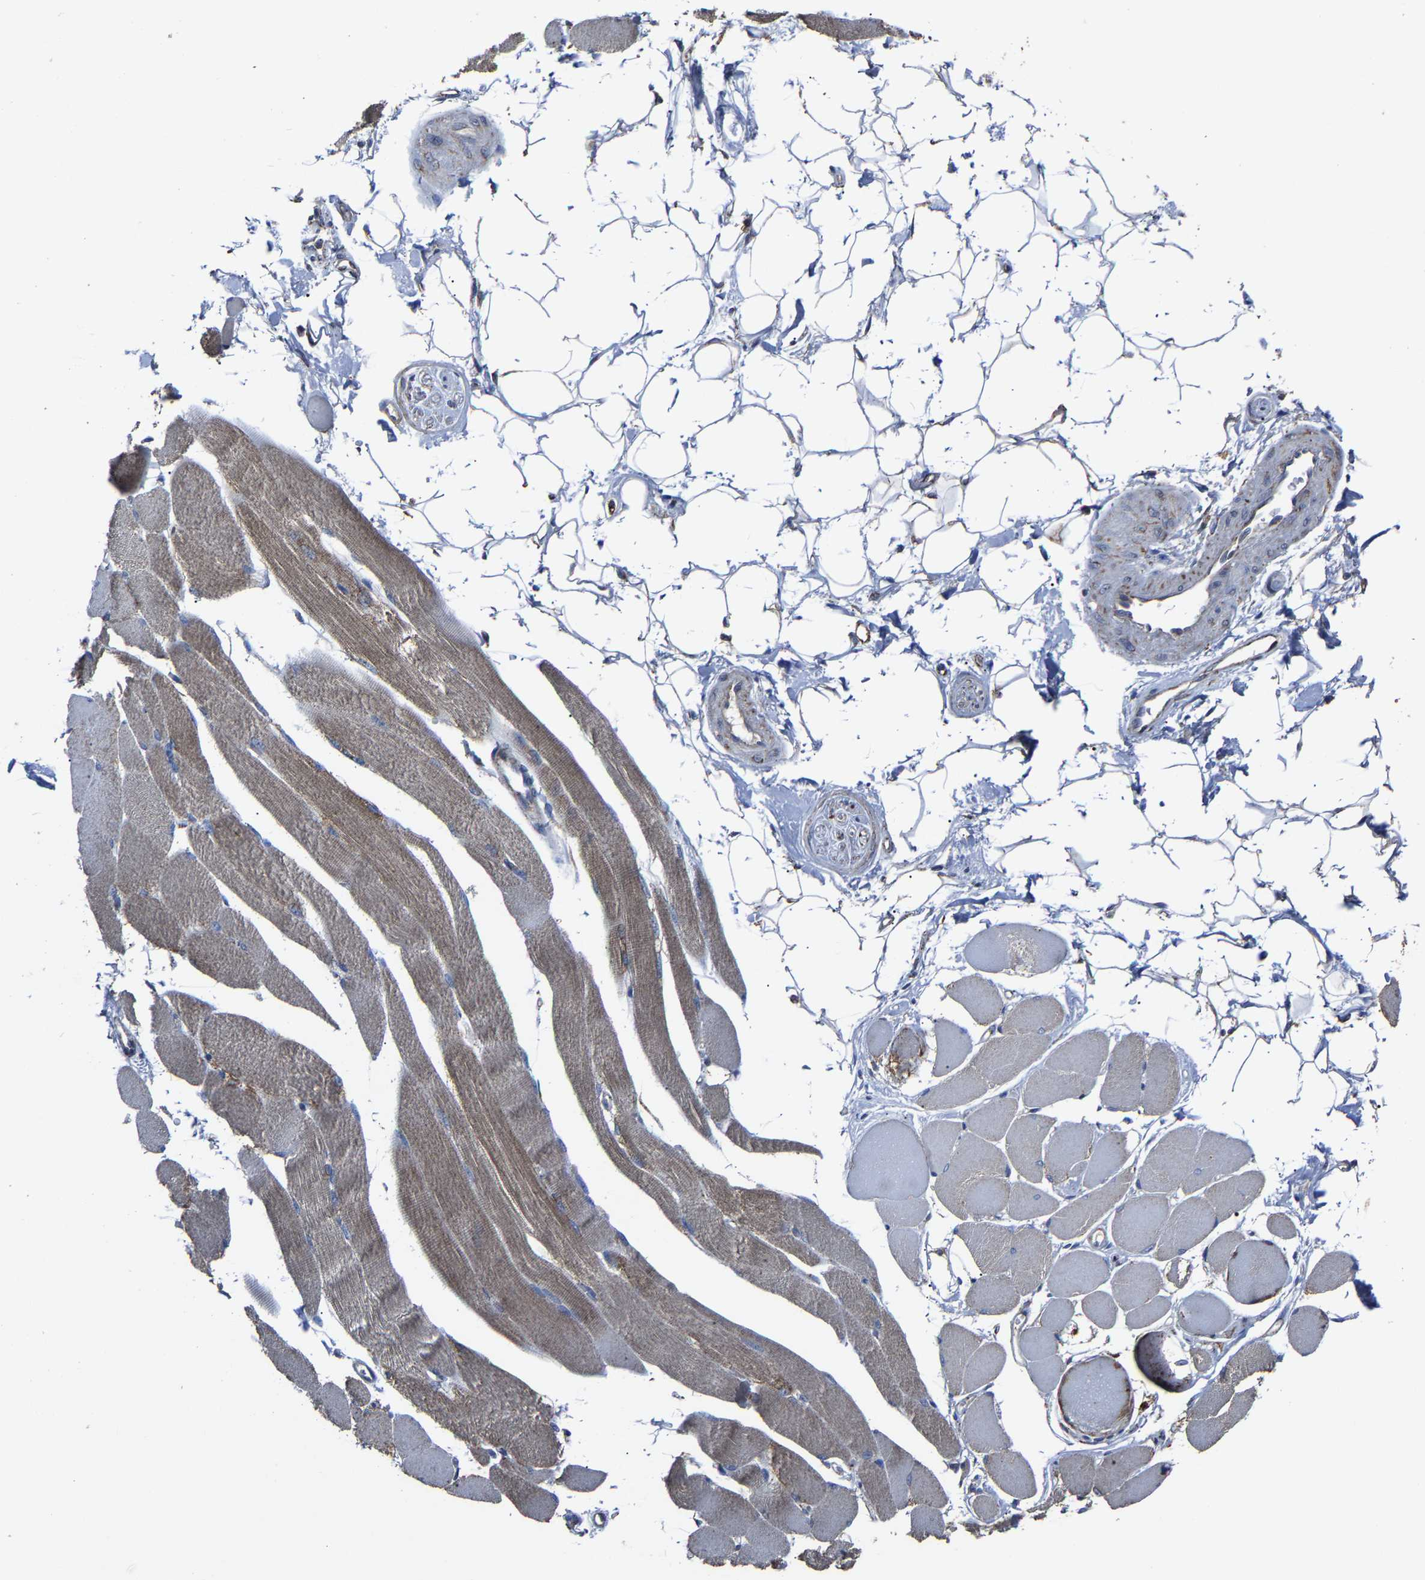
{"staining": {"intensity": "weak", "quantity": "25%-75%", "location": "cytoplasmic/membranous"}, "tissue": "skeletal muscle", "cell_type": "Myocytes", "image_type": "normal", "snomed": [{"axis": "morphology", "description": "Normal tissue, NOS"}, {"axis": "topography", "description": "Skeletal muscle"}, {"axis": "topography", "description": "Peripheral nerve tissue"}], "caption": "A brown stain labels weak cytoplasmic/membranous staining of a protein in myocytes of benign human skeletal muscle. (Brightfield microscopy of DAB IHC at high magnification).", "gene": "NDUFV3", "patient": {"sex": "female", "age": 84}}